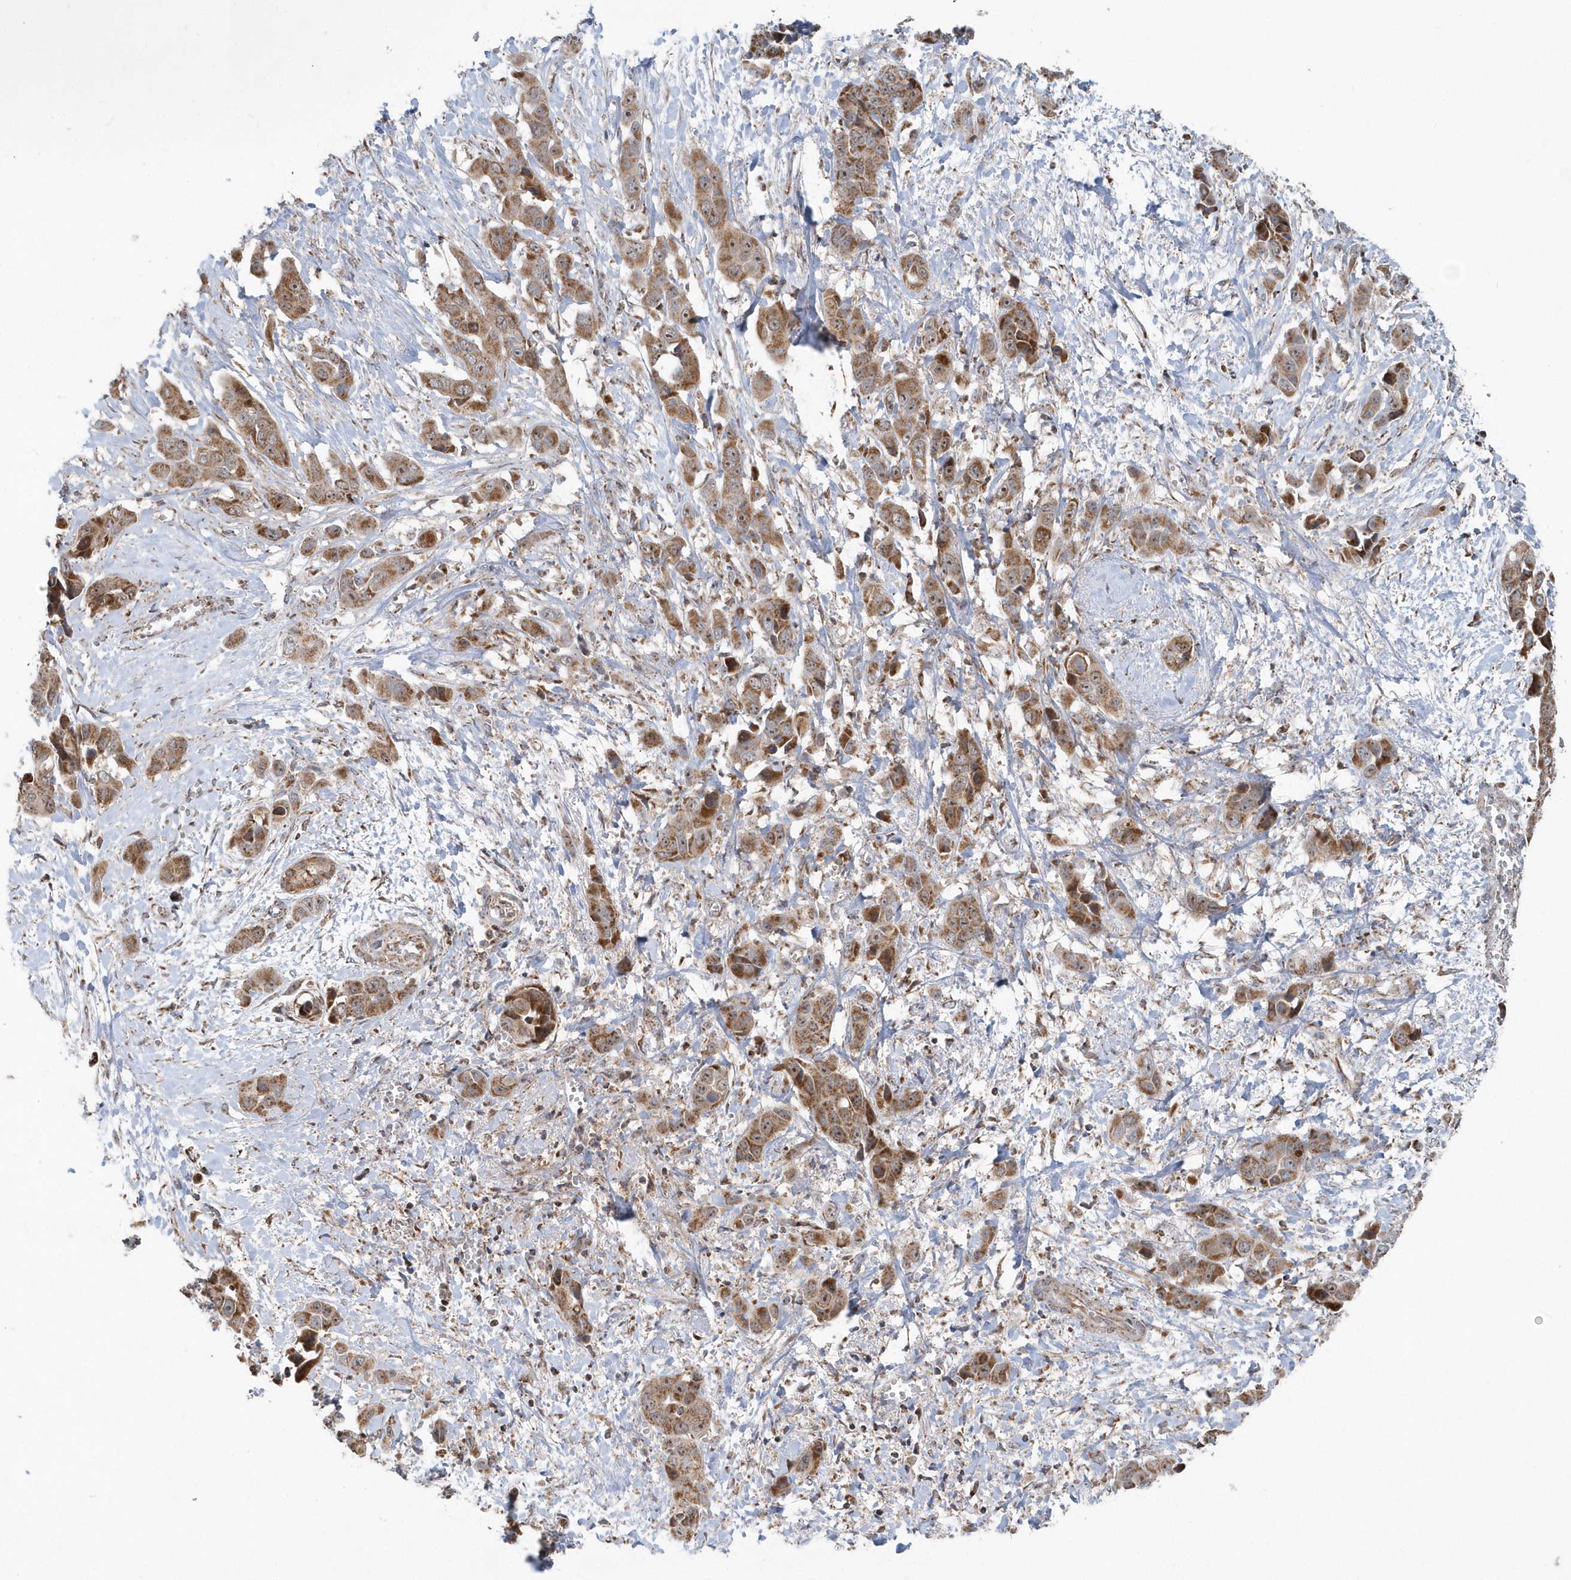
{"staining": {"intensity": "moderate", "quantity": ">75%", "location": "cytoplasmic/membranous"}, "tissue": "liver cancer", "cell_type": "Tumor cells", "image_type": "cancer", "snomed": [{"axis": "morphology", "description": "Cholangiocarcinoma"}, {"axis": "topography", "description": "Liver"}], "caption": "DAB (3,3'-diaminobenzidine) immunohistochemical staining of liver cholangiocarcinoma displays moderate cytoplasmic/membranous protein staining in approximately >75% of tumor cells.", "gene": "PPP1R7", "patient": {"sex": "female", "age": 52}}